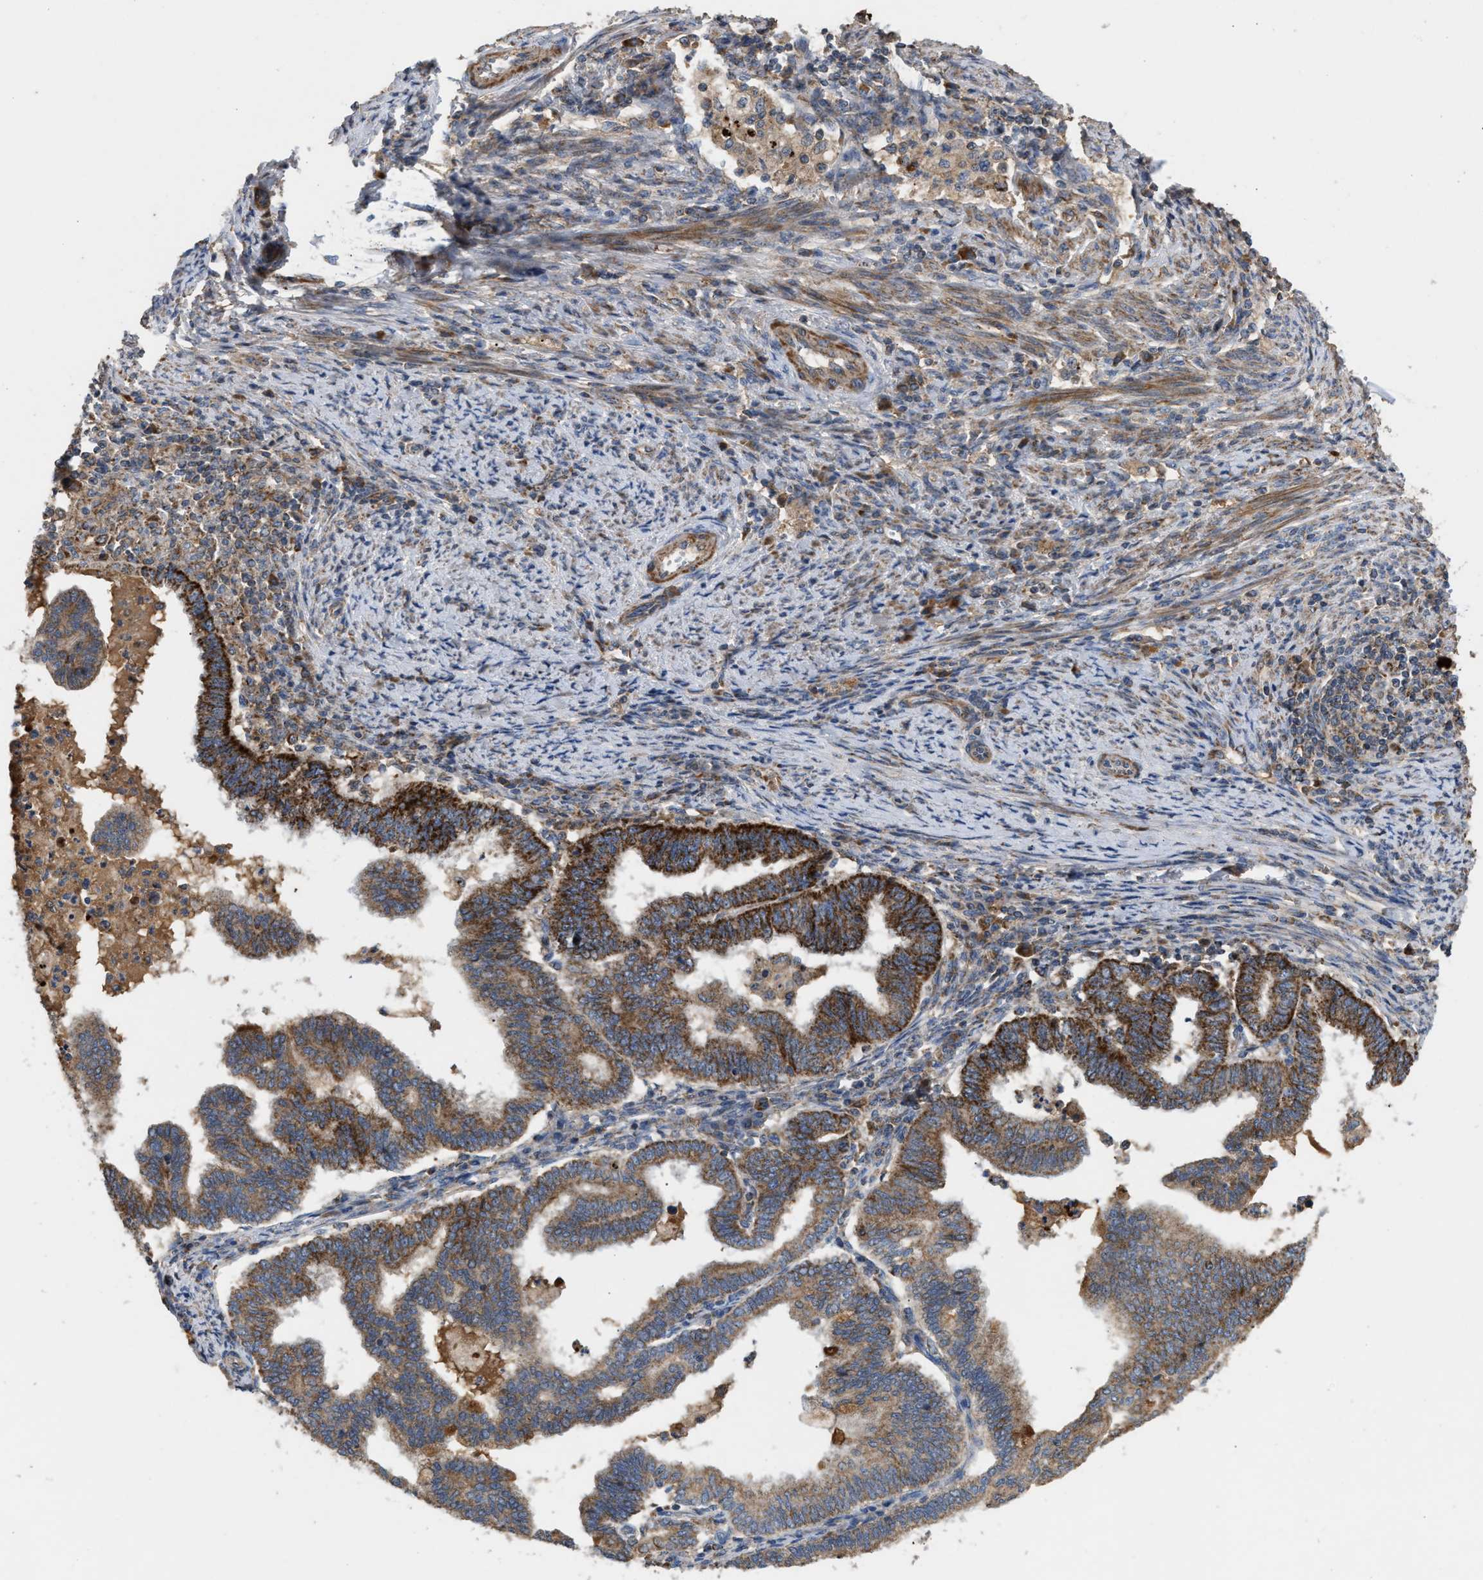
{"staining": {"intensity": "strong", "quantity": ">75%", "location": "cytoplasmic/membranous"}, "tissue": "endometrial cancer", "cell_type": "Tumor cells", "image_type": "cancer", "snomed": [{"axis": "morphology", "description": "Polyp, NOS"}, {"axis": "morphology", "description": "Adenocarcinoma, NOS"}, {"axis": "morphology", "description": "Adenoma, NOS"}, {"axis": "topography", "description": "Endometrium"}], "caption": "This is an image of immunohistochemistry staining of adenocarcinoma (endometrial), which shows strong expression in the cytoplasmic/membranous of tumor cells.", "gene": "TACO1", "patient": {"sex": "female", "age": 79}}